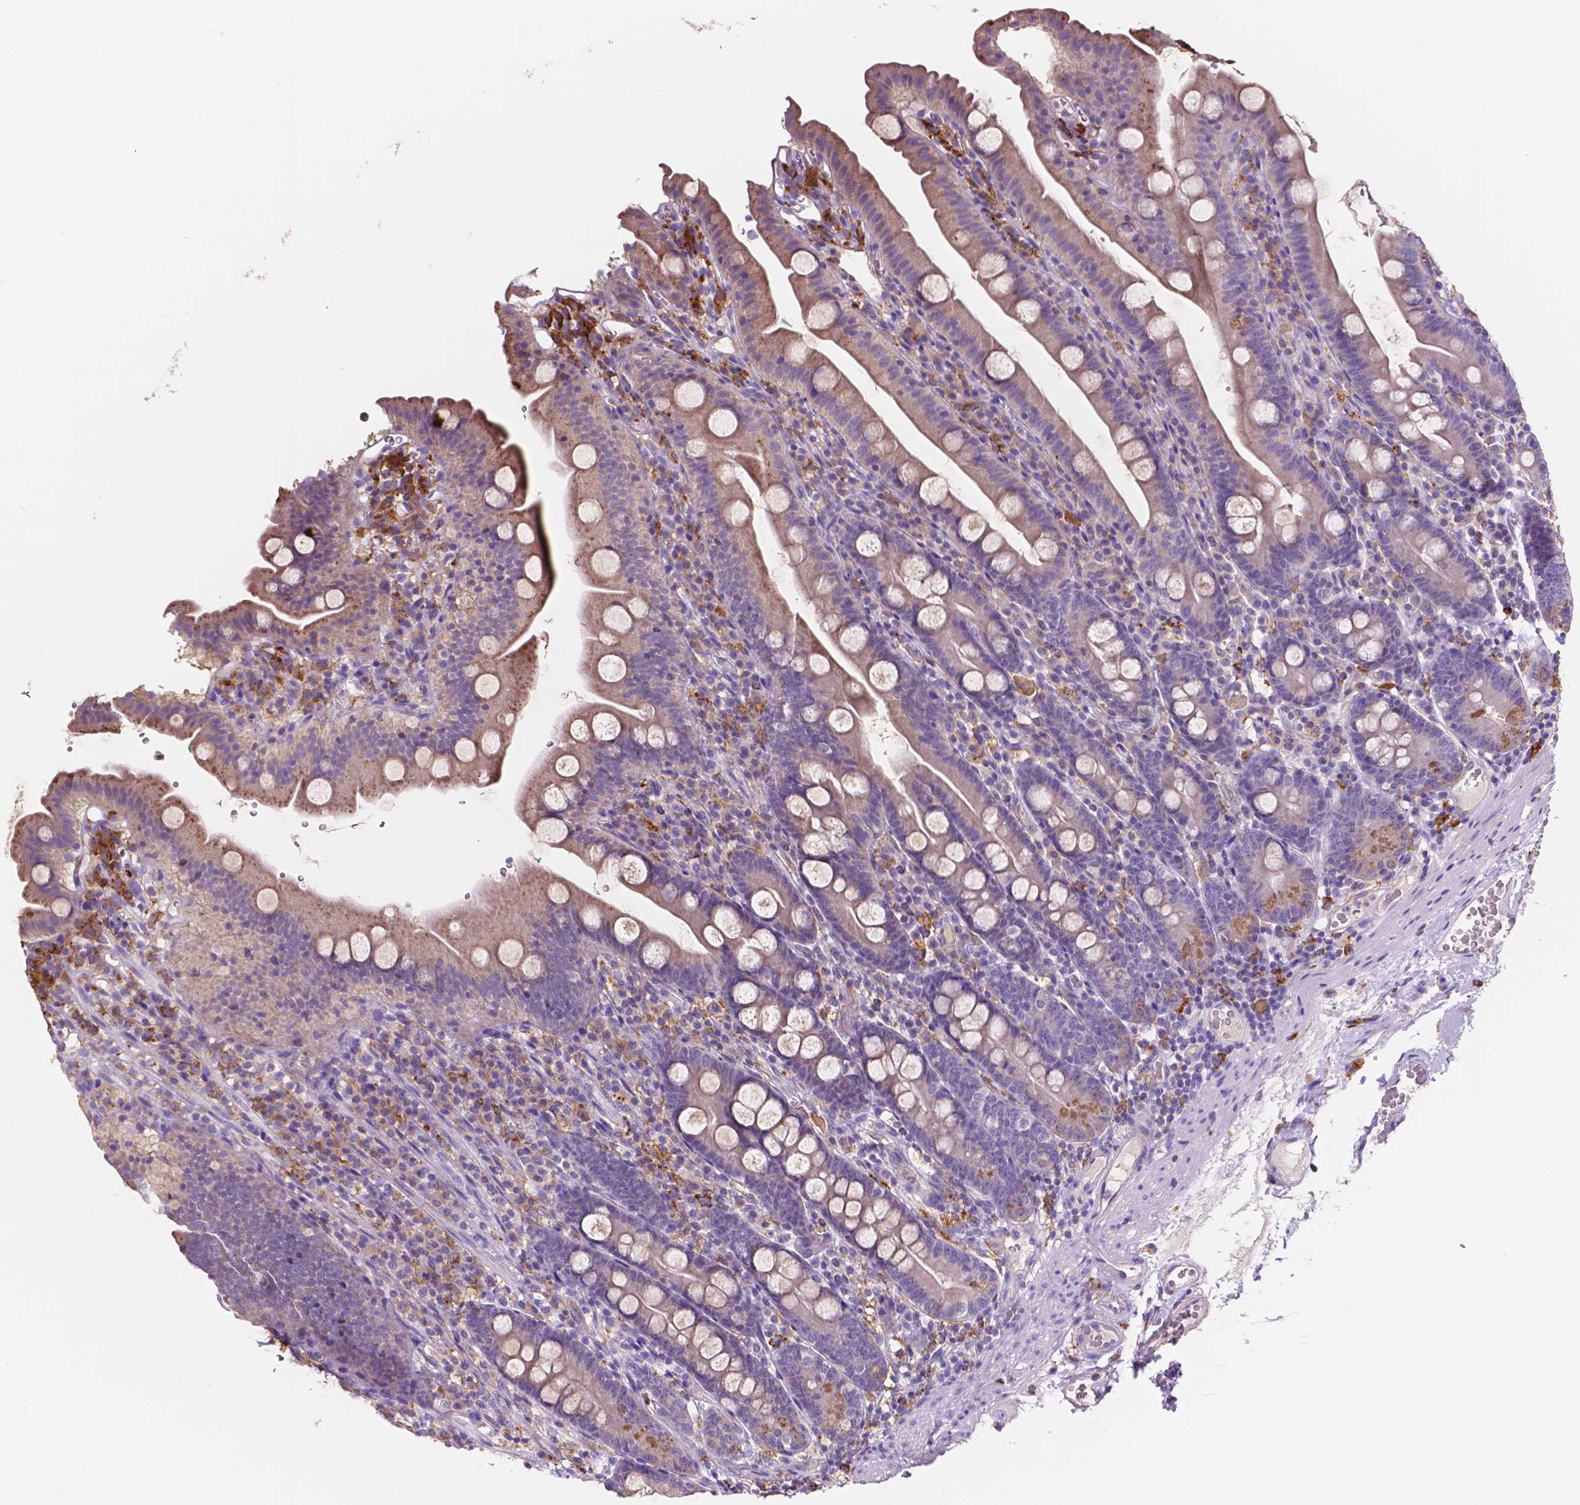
{"staining": {"intensity": "moderate", "quantity": "<25%", "location": "cytoplasmic/membranous"}, "tissue": "duodenum", "cell_type": "Glandular cells", "image_type": "normal", "snomed": [{"axis": "morphology", "description": "Normal tissue, NOS"}, {"axis": "topography", "description": "Duodenum"}], "caption": "Moderate cytoplasmic/membranous positivity for a protein is appreciated in about <25% of glandular cells of unremarkable duodenum using IHC.", "gene": "MKRN2OS", "patient": {"sex": "female", "age": 67}}